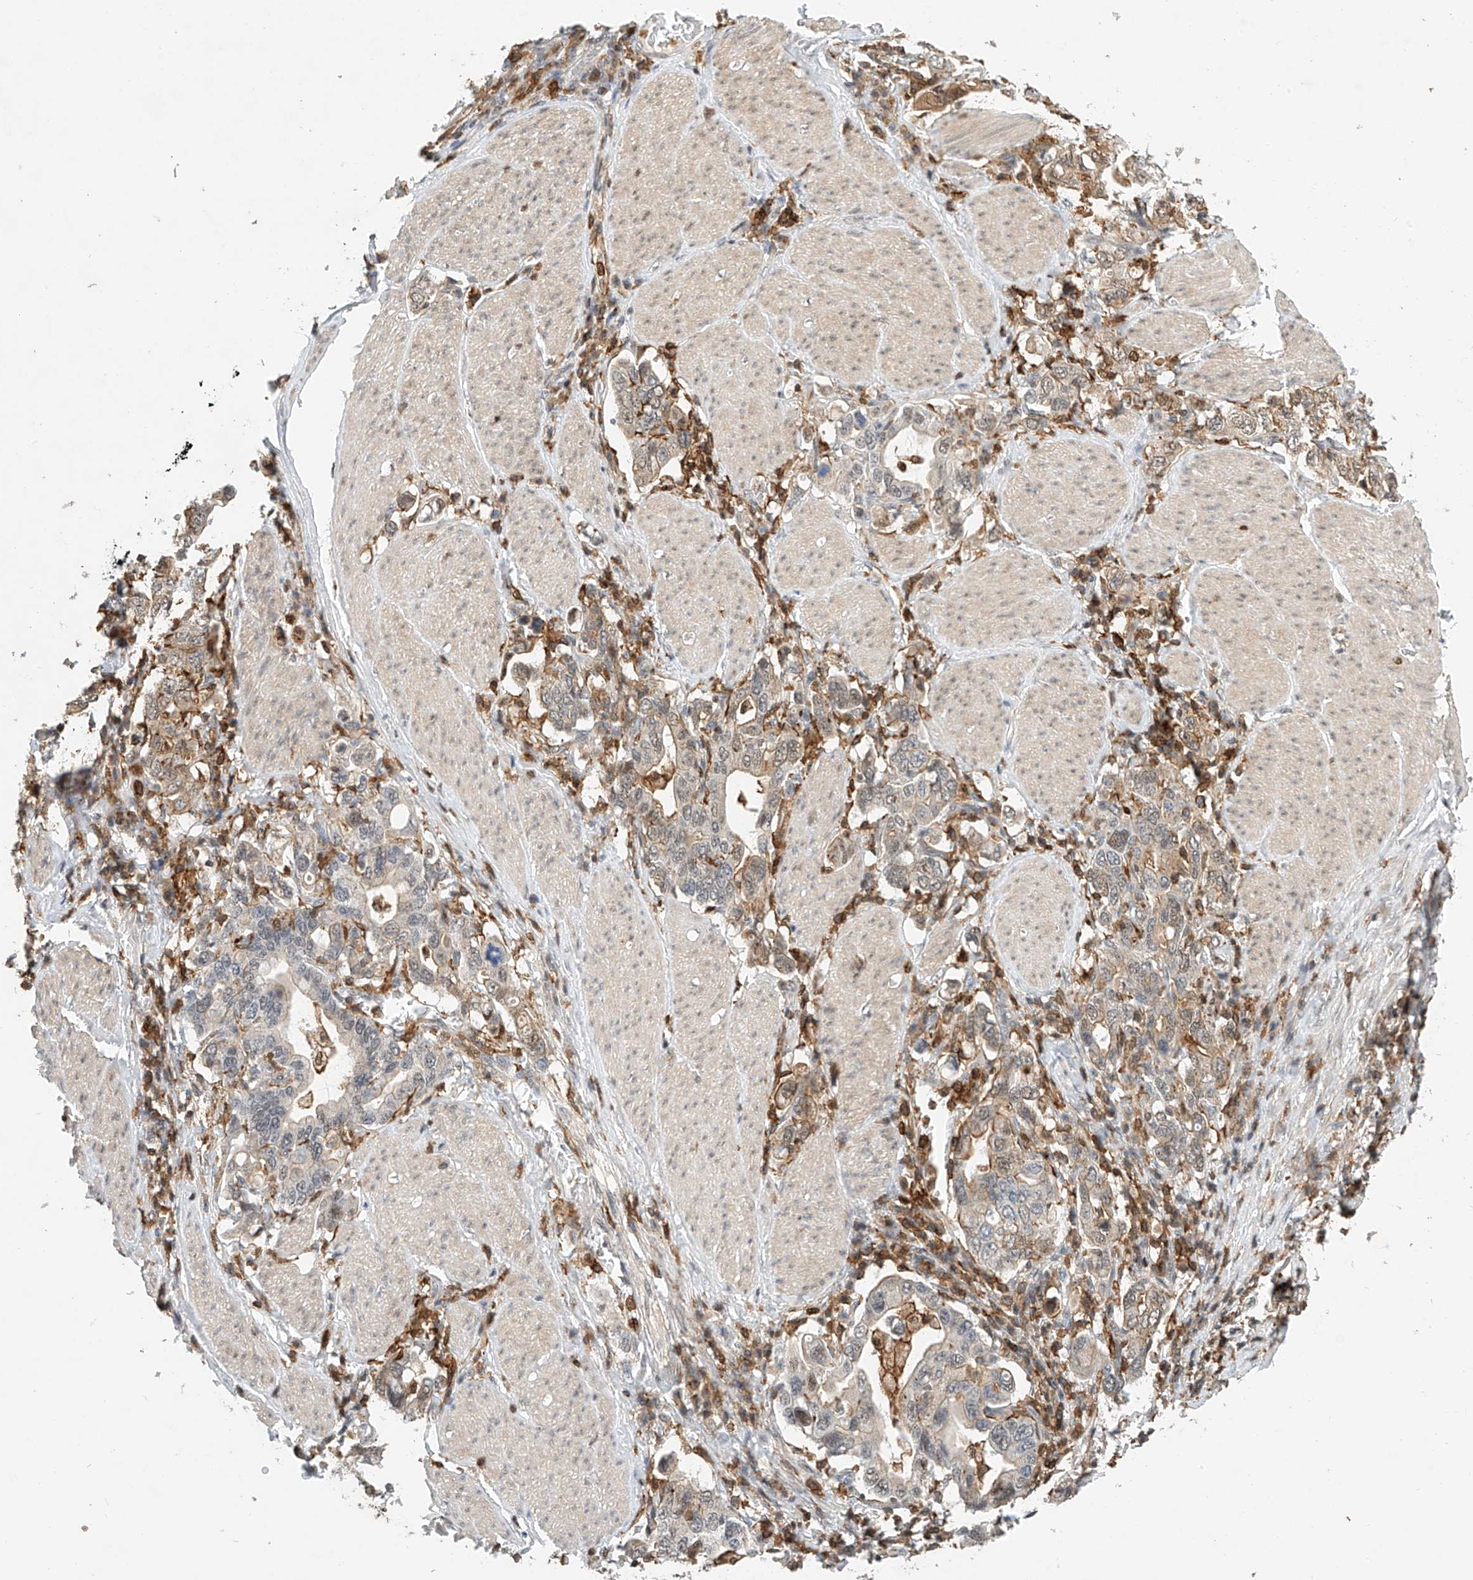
{"staining": {"intensity": "weak", "quantity": "<25%", "location": "cytoplasmic/membranous,nuclear"}, "tissue": "stomach cancer", "cell_type": "Tumor cells", "image_type": "cancer", "snomed": [{"axis": "morphology", "description": "Adenocarcinoma, NOS"}, {"axis": "topography", "description": "Stomach, upper"}], "caption": "An immunohistochemistry photomicrograph of stomach adenocarcinoma is shown. There is no staining in tumor cells of stomach adenocarcinoma. (Brightfield microscopy of DAB IHC at high magnification).", "gene": "MICAL1", "patient": {"sex": "male", "age": 62}}